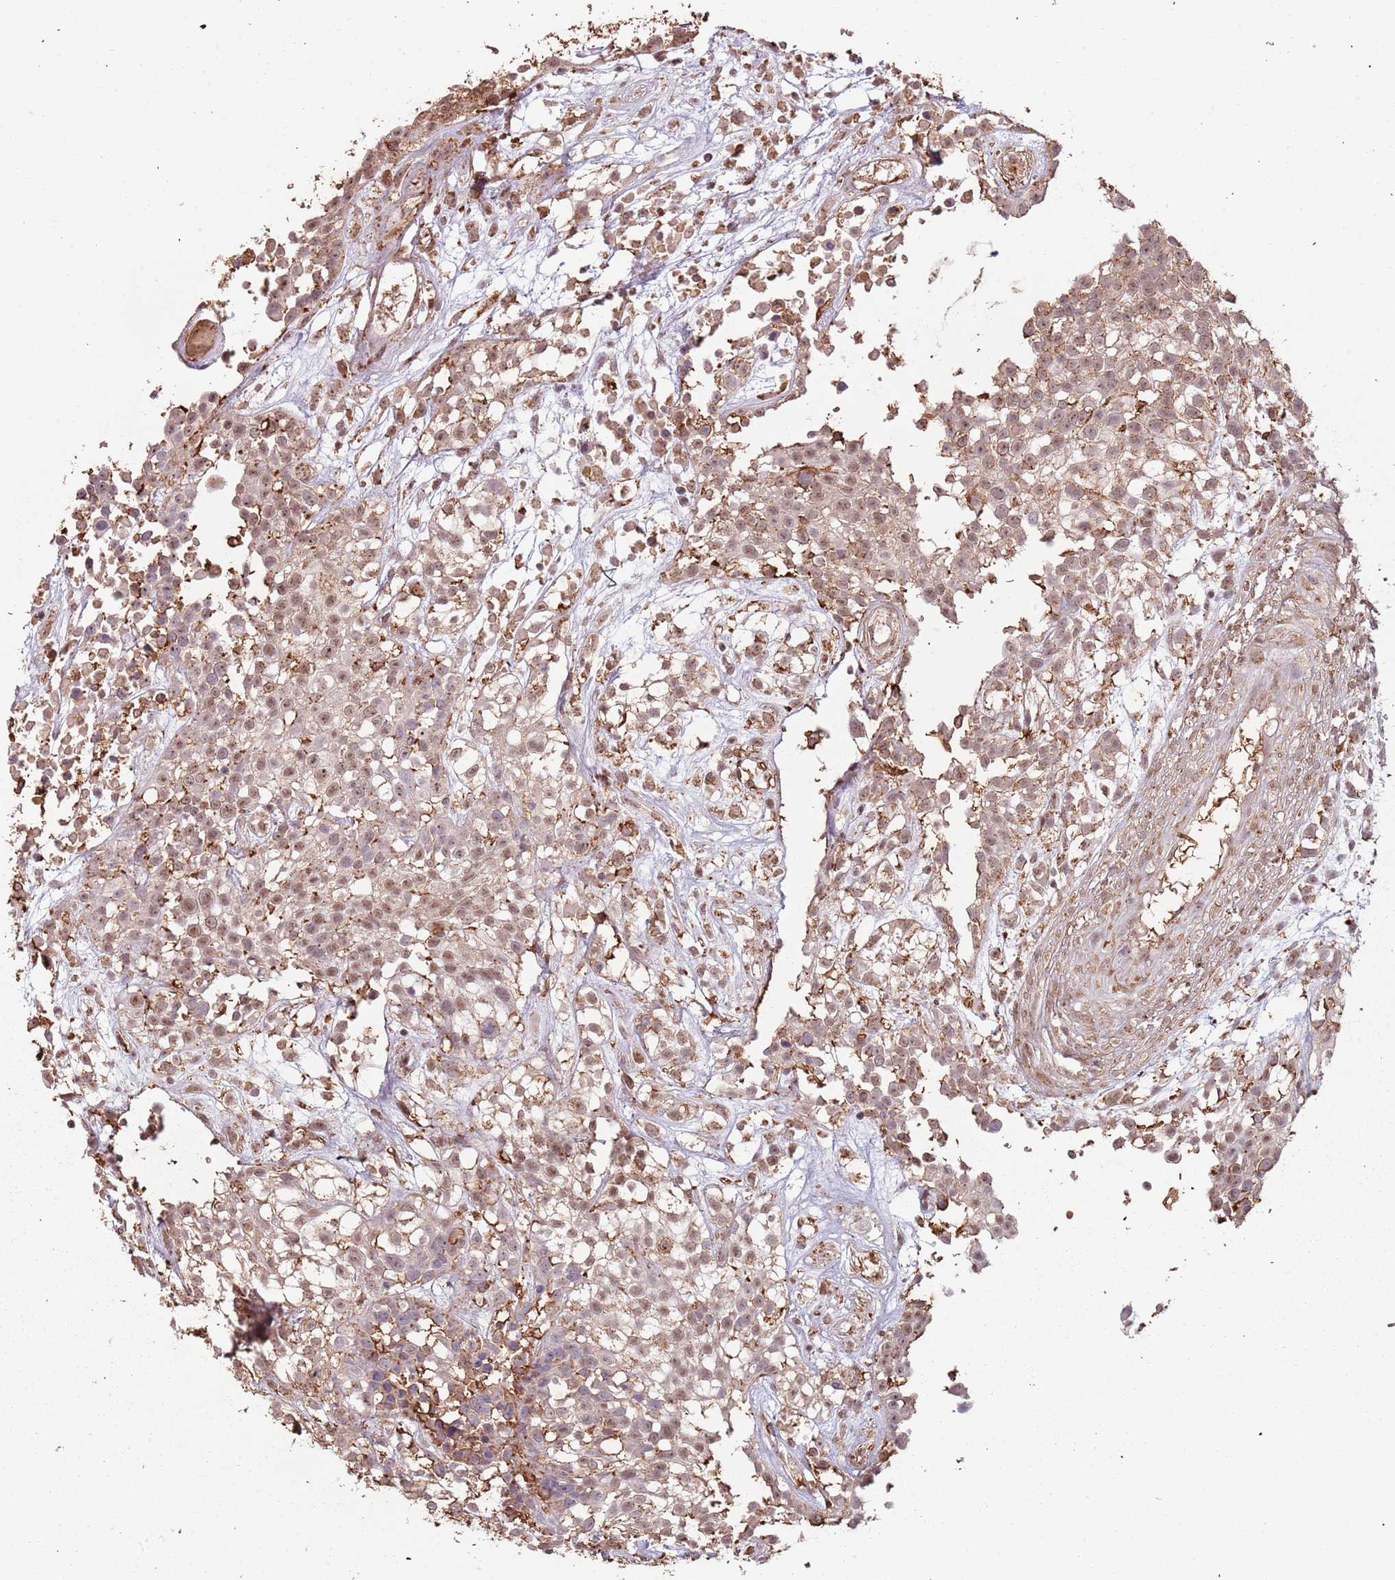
{"staining": {"intensity": "moderate", "quantity": ">75%", "location": "cytoplasmic/membranous,nuclear"}, "tissue": "urothelial cancer", "cell_type": "Tumor cells", "image_type": "cancer", "snomed": [{"axis": "morphology", "description": "Urothelial carcinoma, High grade"}, {"axis": "topography", "description": "Urinary bladder"}], "caption": "Brown immunohistochemical staining in human urothelial cancer exhibits moderate cytoplasmic/membranous and nuclear positivity in approximately >75% of tumor cells.", "gene": "ATOSB", "patient": {"sex": "male", "age": 56}}